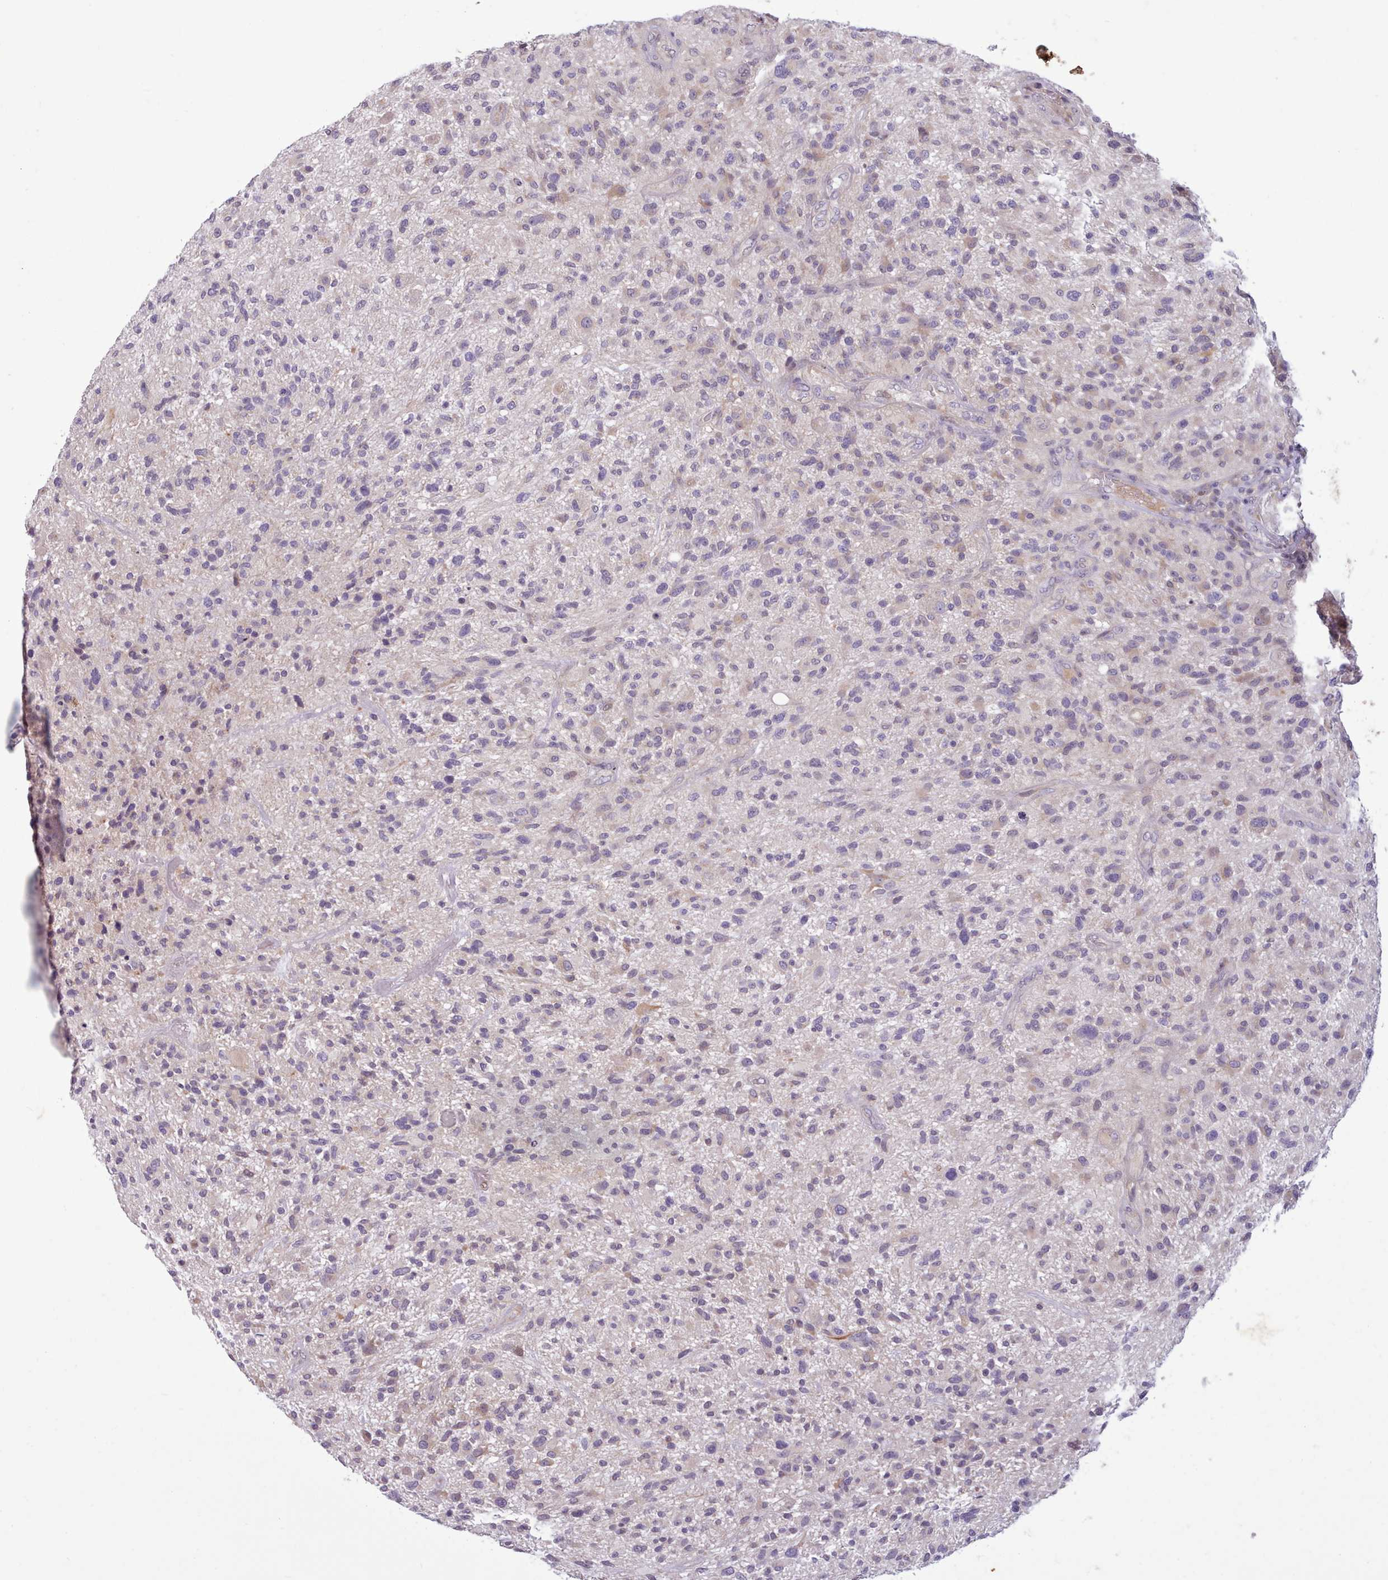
{"staining": {"intensity": "weak", "quantity": "<25%", "location": "cytoplasmic/membranous"}, "tissue": "glioma", "cell_type": "Tumor cells", "image_type": "cancer", "snomed": [{"axis": "morphology", "description": "Glioma, malignant, High grade"}, {"axis": "topography", "description": "Brain"}], "caption": "Human glioma stained for a protein using immunohistochemistry (IHC) demonstrates no positivity in tumor cells.", "gene": "NMRK1", "patient": {"sex": "male", "age": 47}}